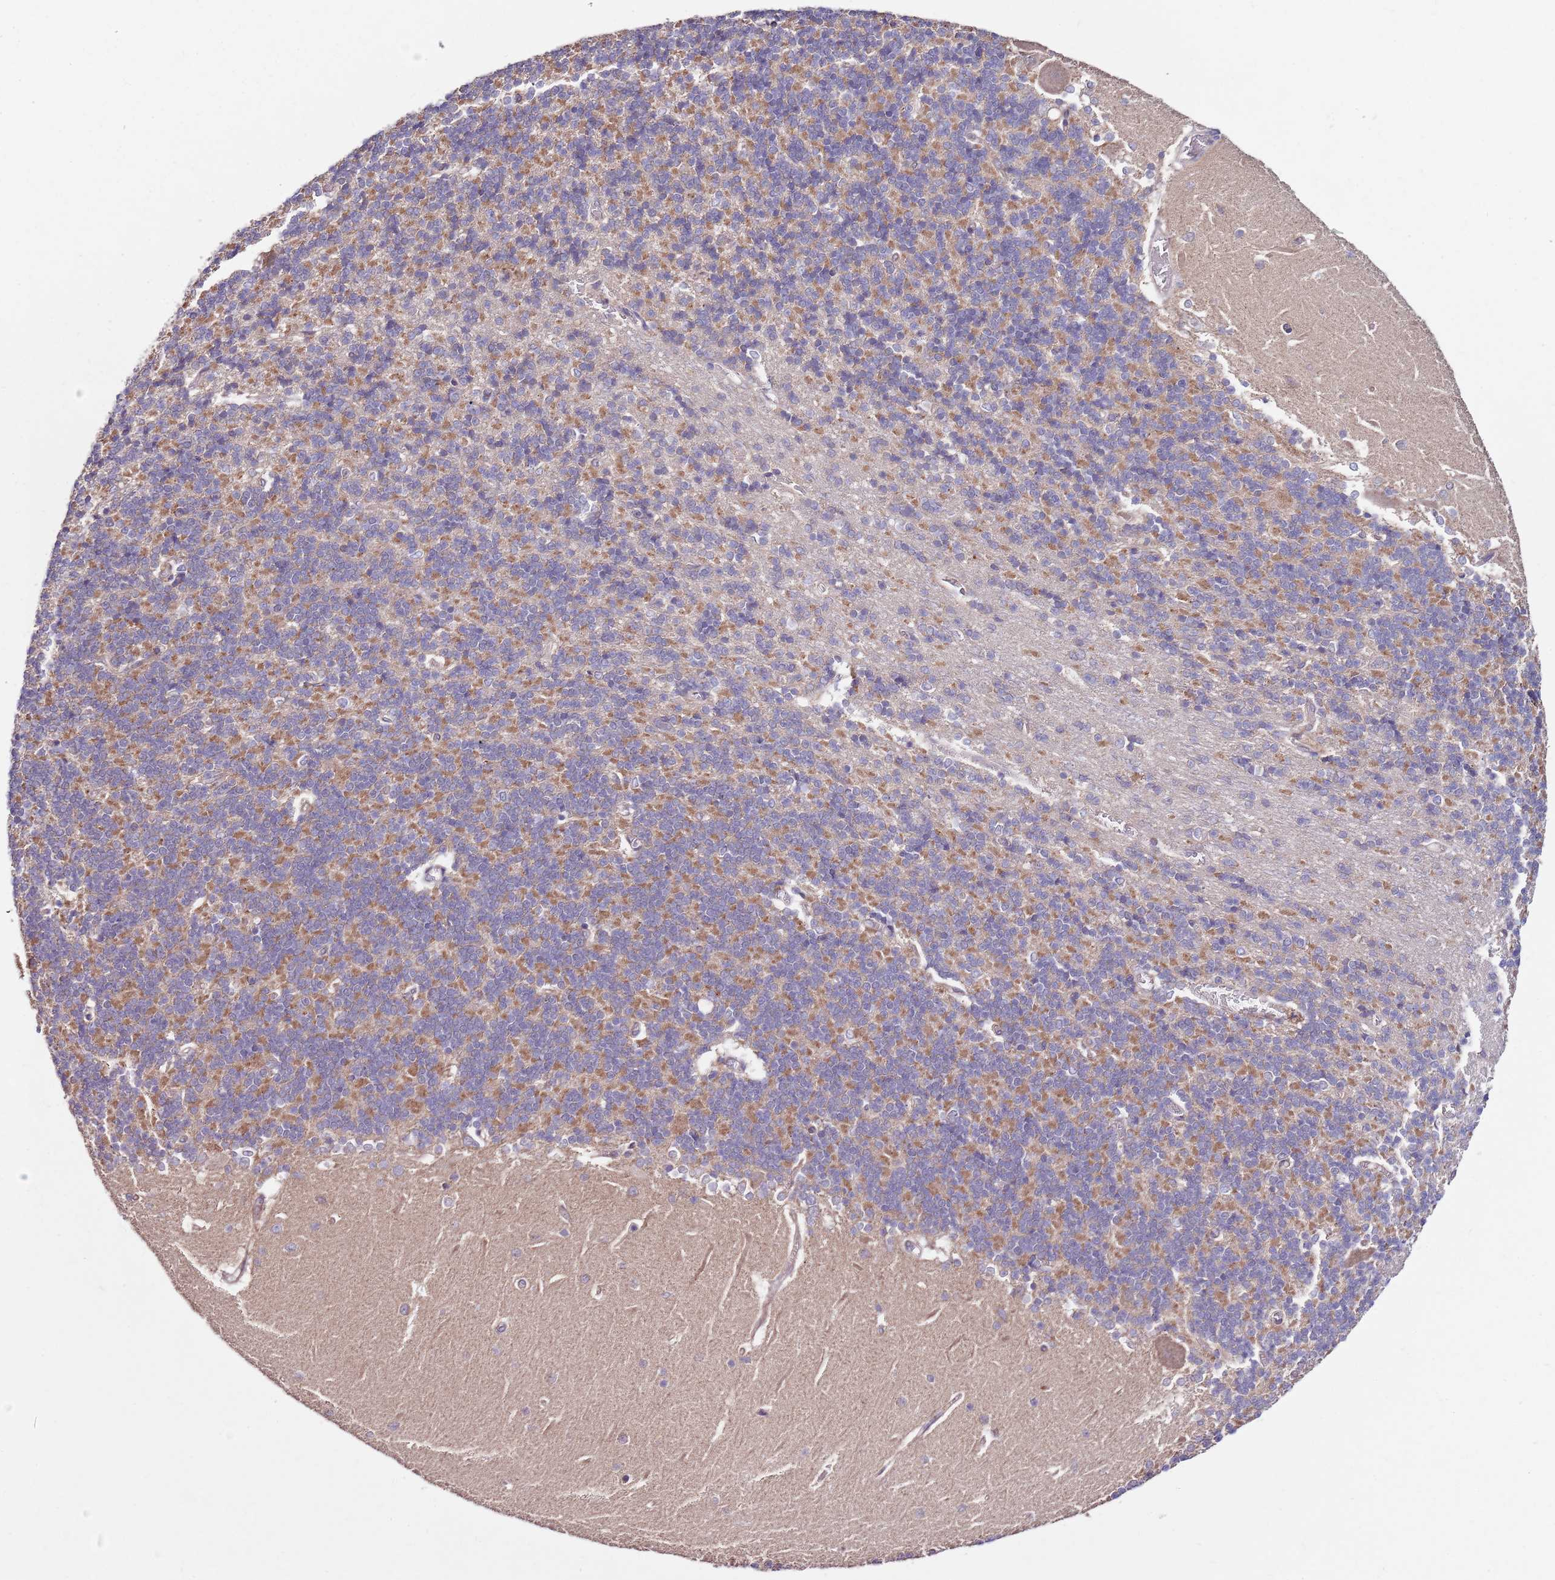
{"staining": {"intensity": "moderate", "quantity": "25%-75%", "location": "cytoplasmic/membranous"}, "tissue": "cerebellum", "cell_type": "Cells in granular layer", "image_type": "normal", "snomed": [{"axis": "morphology", "description": "Normal tissue, NOS"}, {"axis": "topography", "description": "Cerebellum"}], "caption": "Immunohistochemical staining of benign human cerebellum exhibits medium levels of moderate cytoplasmic/membranous staining in approximately 25%-75% of cells in granular layer.", "gene": "SMG1", "patient": {"sex": "male", "age": 37}}